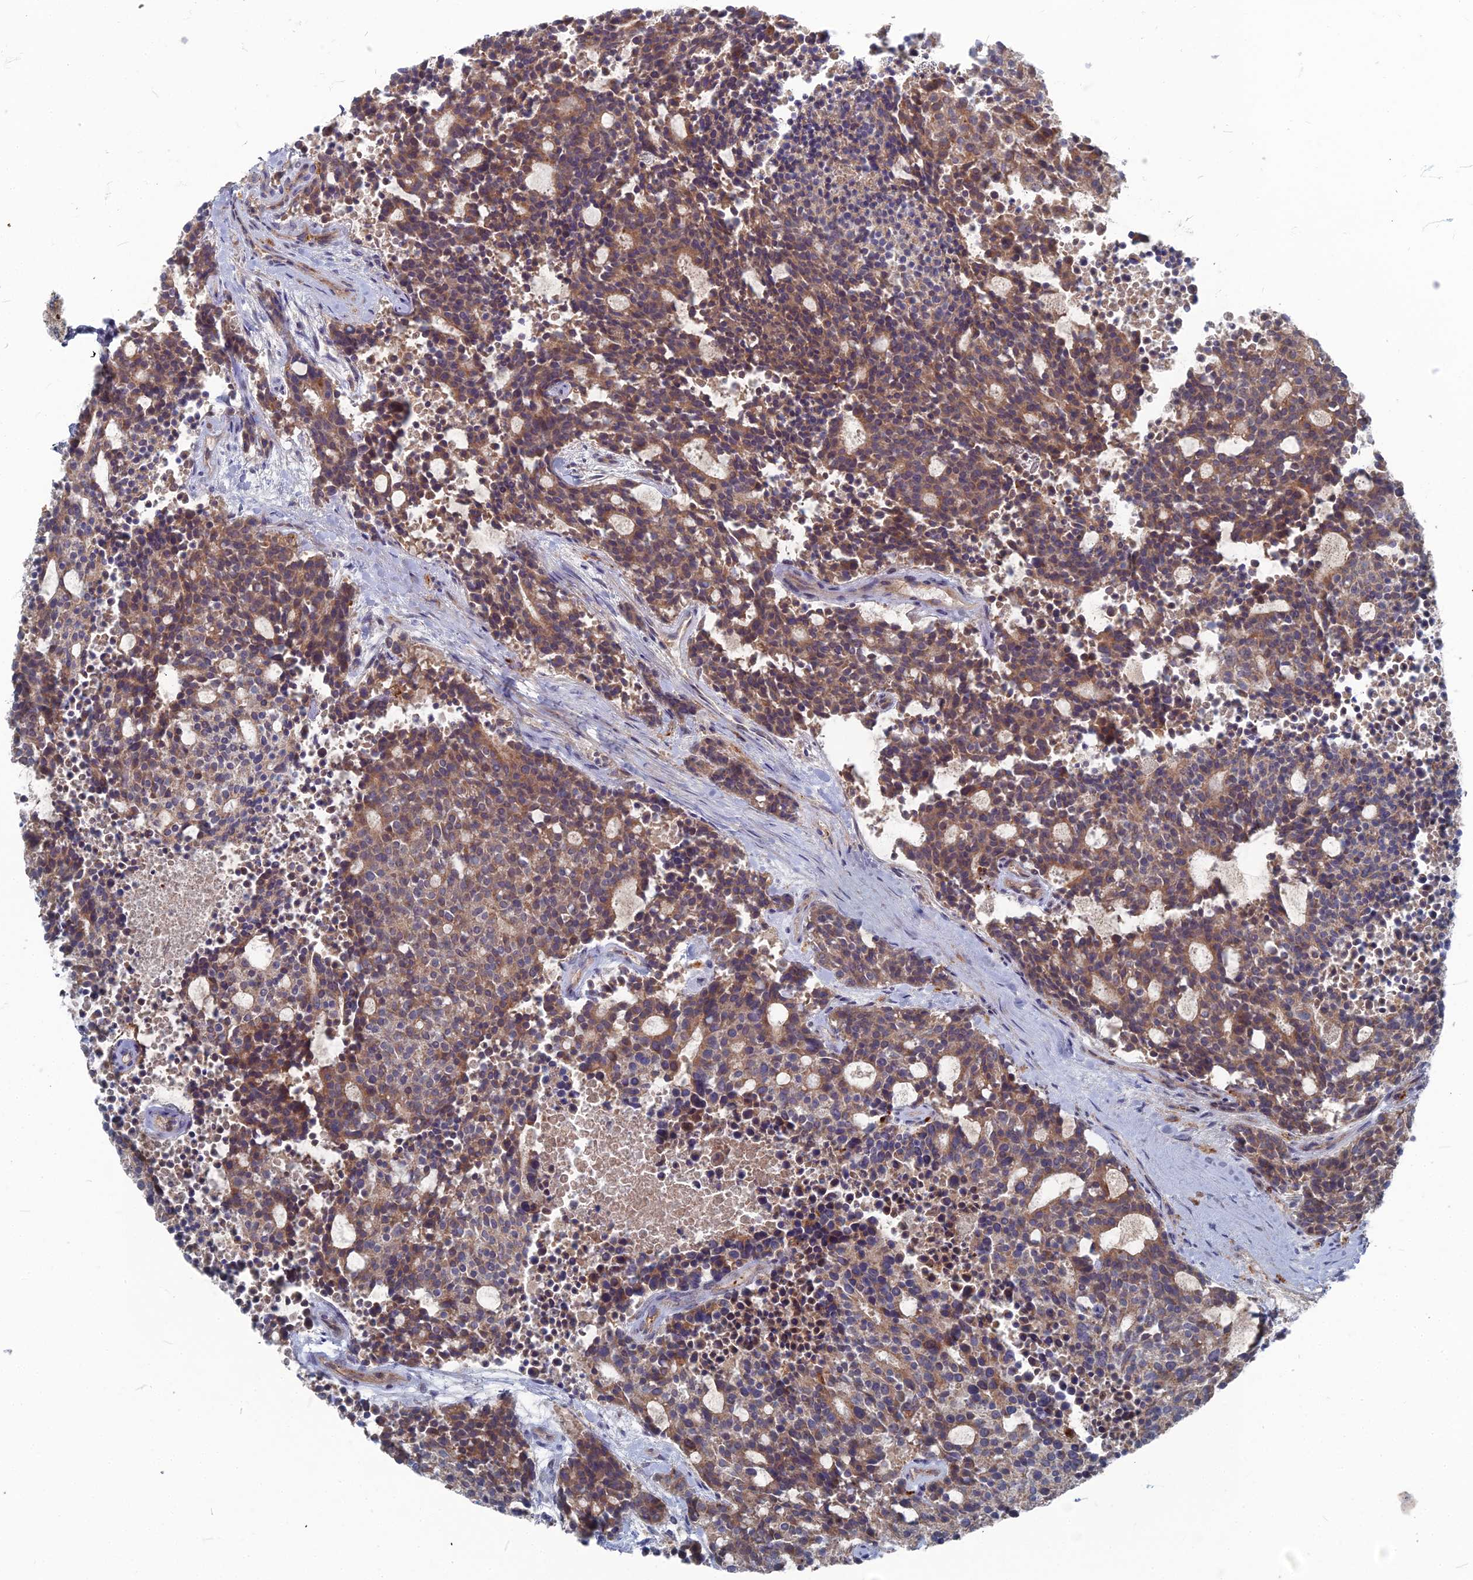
{"staining": {"intensity": "moderate", "quantity": ">75%", "location": "cytoplasmic/membranous"}, "tissue": "carcinoid", "cell_type": "Tumor cells", "image_type": "cancer", "snomed": [{"axis": "morphology", "description": "Carcinoid, malignant, NOS"}, {"axis": "topography", "description": "Pancreas"}], "caption": "Immunohistochemical staining of carcinoid demonstrates medium levels of moderate cytoplasmic/membranous protein positivity in about >75% of tumor cells.", "gene": "PPCDC", "patient": {"sex": "female", "age": 54}}